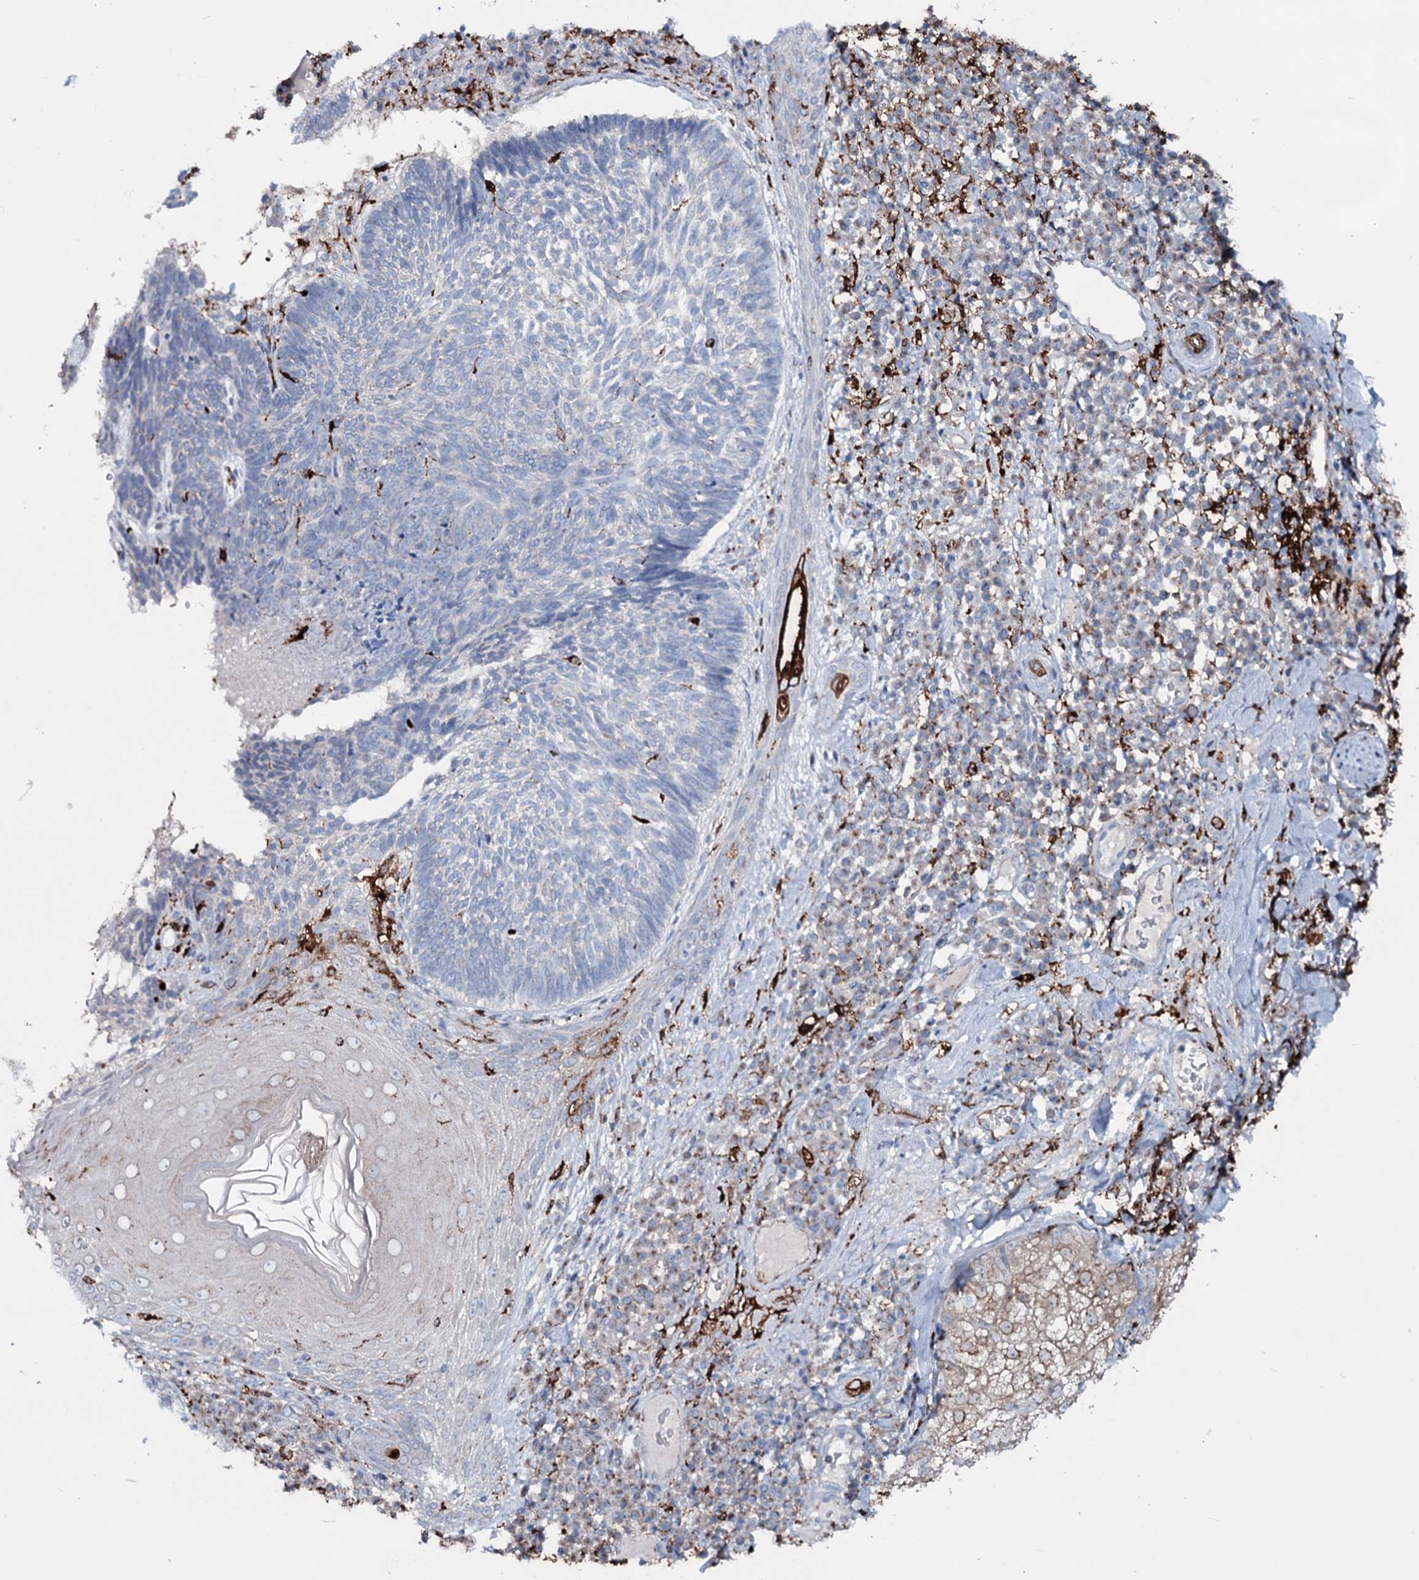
{"staining": {"intensity": "negative", "quantity": "none", "location": "none"}, "tissue": "skin cancer", "cell_type": "Tumor cells", "image_type": "cancer", "snomed": [{"axis": "morphology", "description": "Basal cell carcinoma"}, {"axis": "topography", "description": "Skin"}], "caption": "There is no significant positivity in tumor cells of skin cancer (basal cell carcinoma).", "gene": "OSBPL2", "patient": {"sex": "male", "age": 88}}